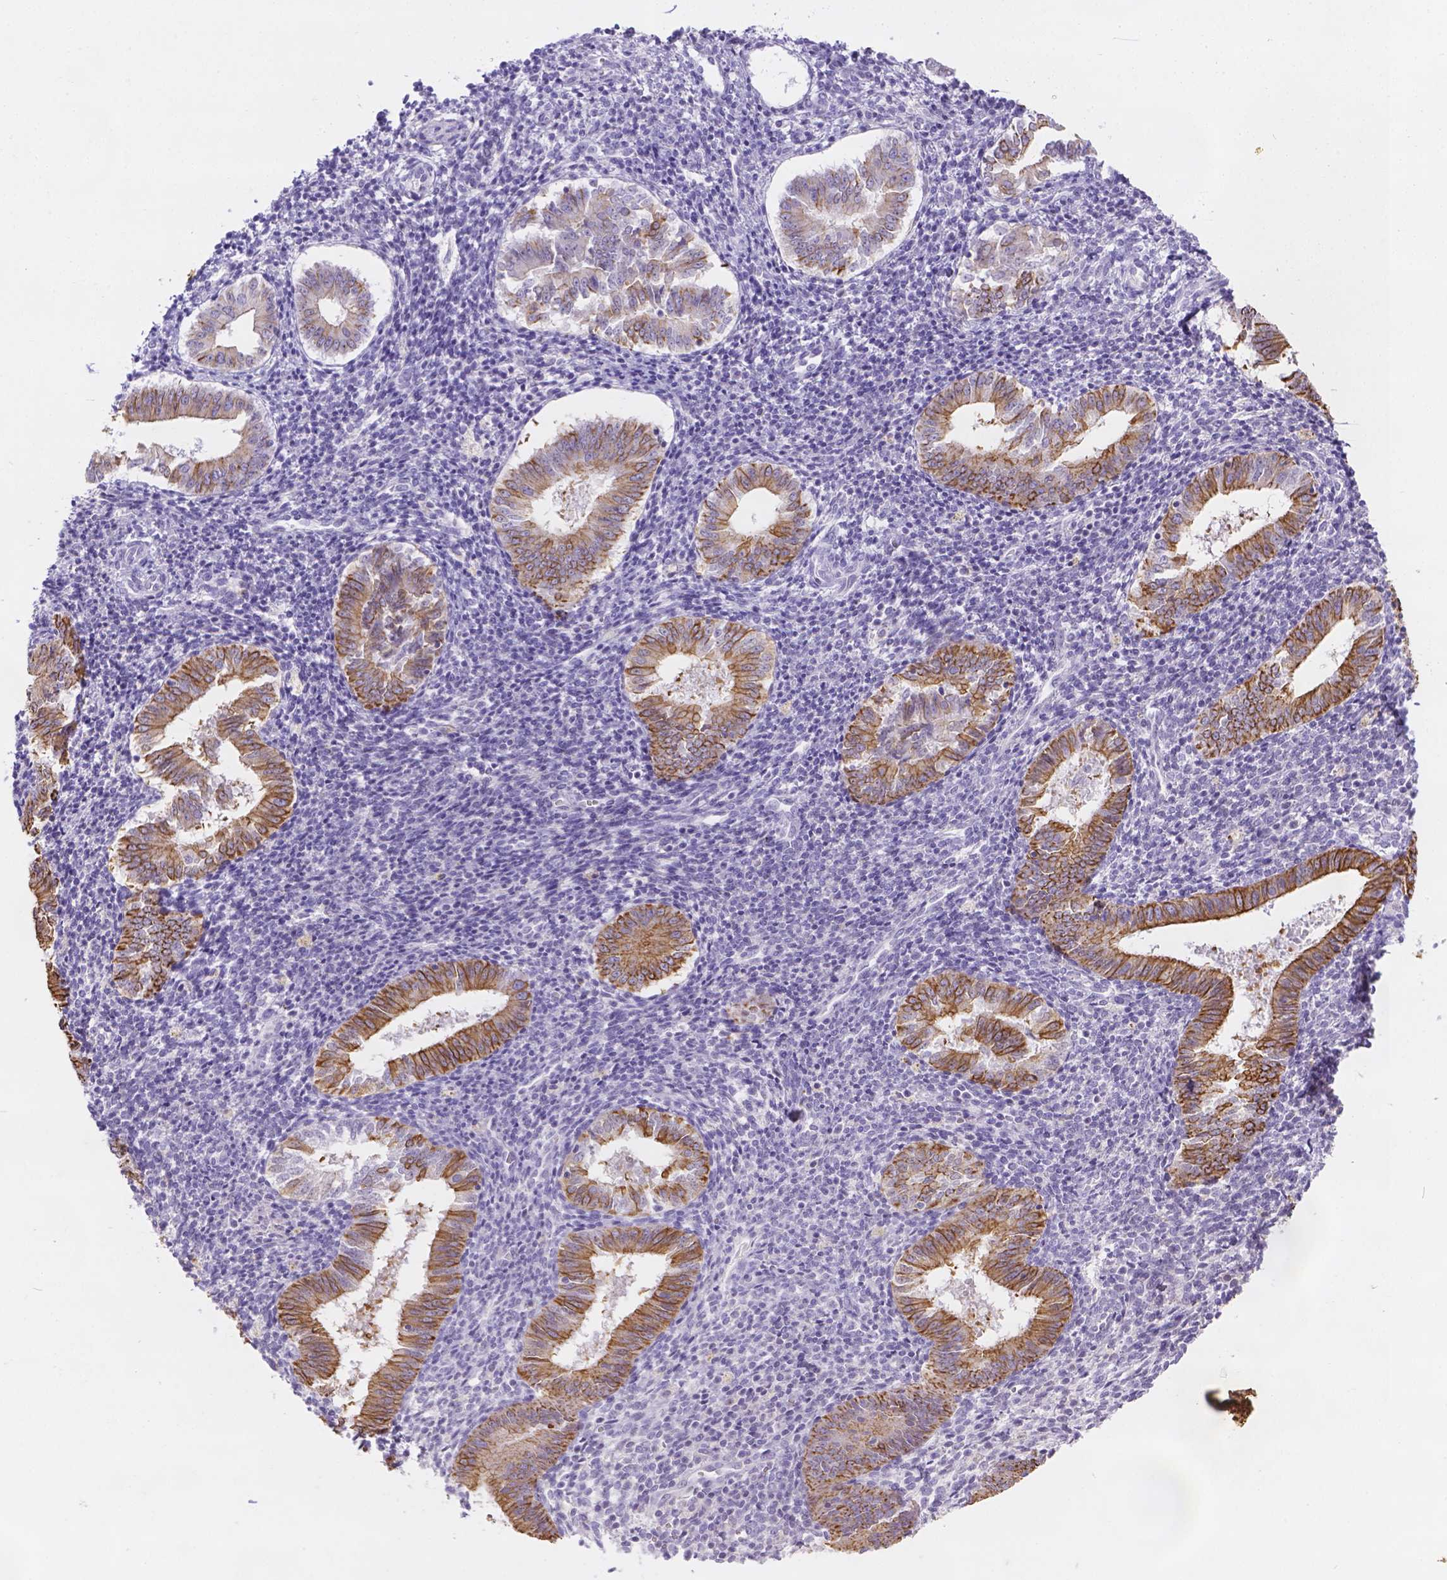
{"staining": {"intensity": "negative", "quantity": "none", "location": "none"}, "tissue": "endometrium", "cell_type": "Cells in endometrial stroma", "image_type": "normal", "snomed": [{"axis": "morphology", "description": "Normal tissue, NOS"}, {"axis": "topography", "description": "Endometrium"}], "caption": "Immunohistochemistry image of benign human endometrium stained for a protein (brown), which reveals no expression in cells in endometrial stroma.", "gene": "DMWD", "patient": {"sex": "female", "age": 25}}